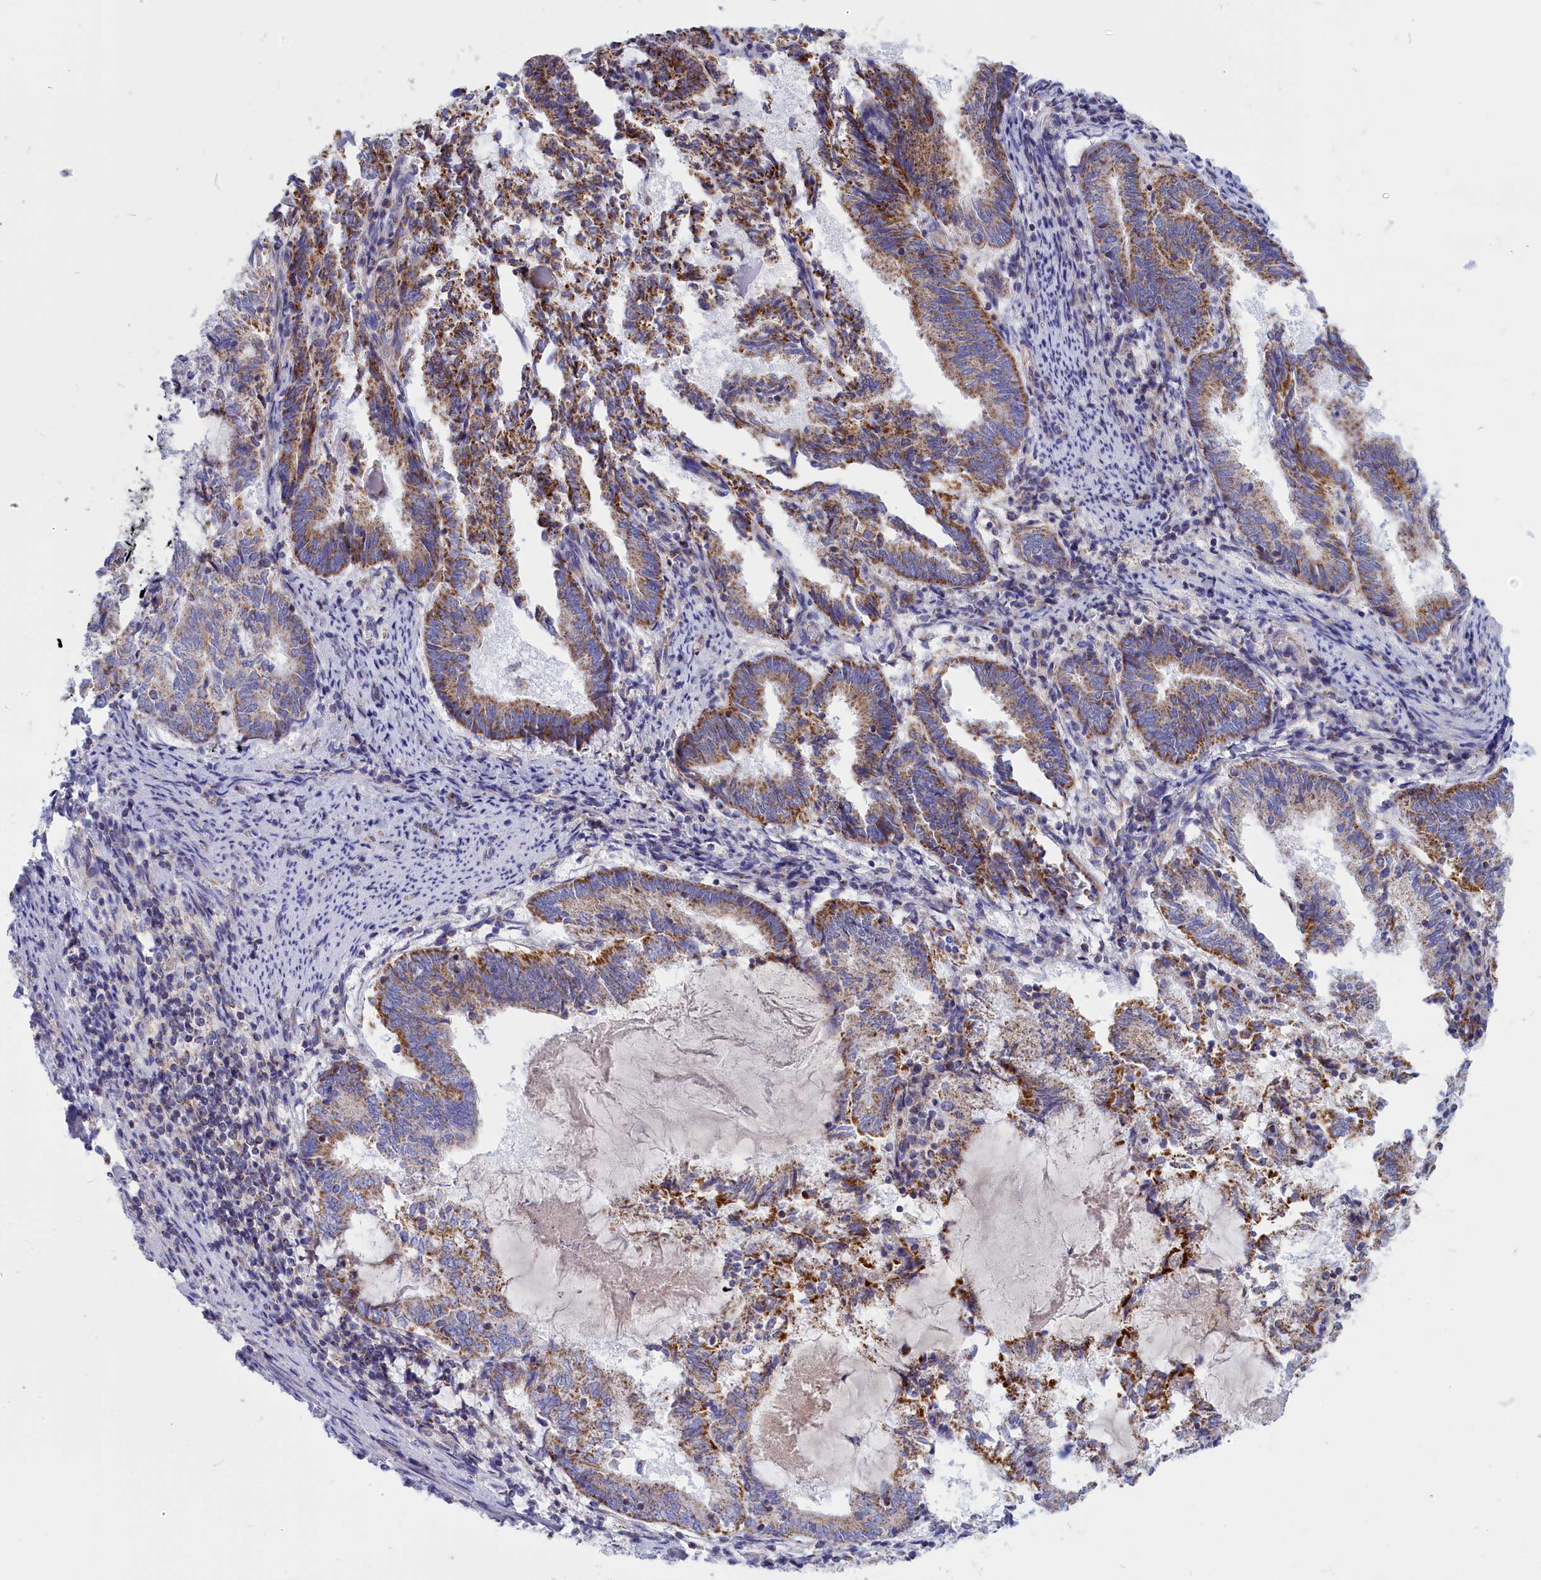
{"staining": {"intensity": "moderate", "quantity": "25%-75%", "location": "cytoplasmic/membranous"}, "tissue": "endometrial cancer", "cell_type": "Tumor cells", "image_type": "cancer", "snomed": [{"axis": "morphology", "description": "Adenocarcinoma, NOS"}, {"axis": "topography", "description": "Endometrium"}], "caption": "Human endometrial cancer stained for a protein (brown) displays moderate cytoplasmic/membranous positive expression in approximately 25%-75% of tumor cells.", "gene": "CCRL2", "patient": {"sex": "female", "age": 80}}